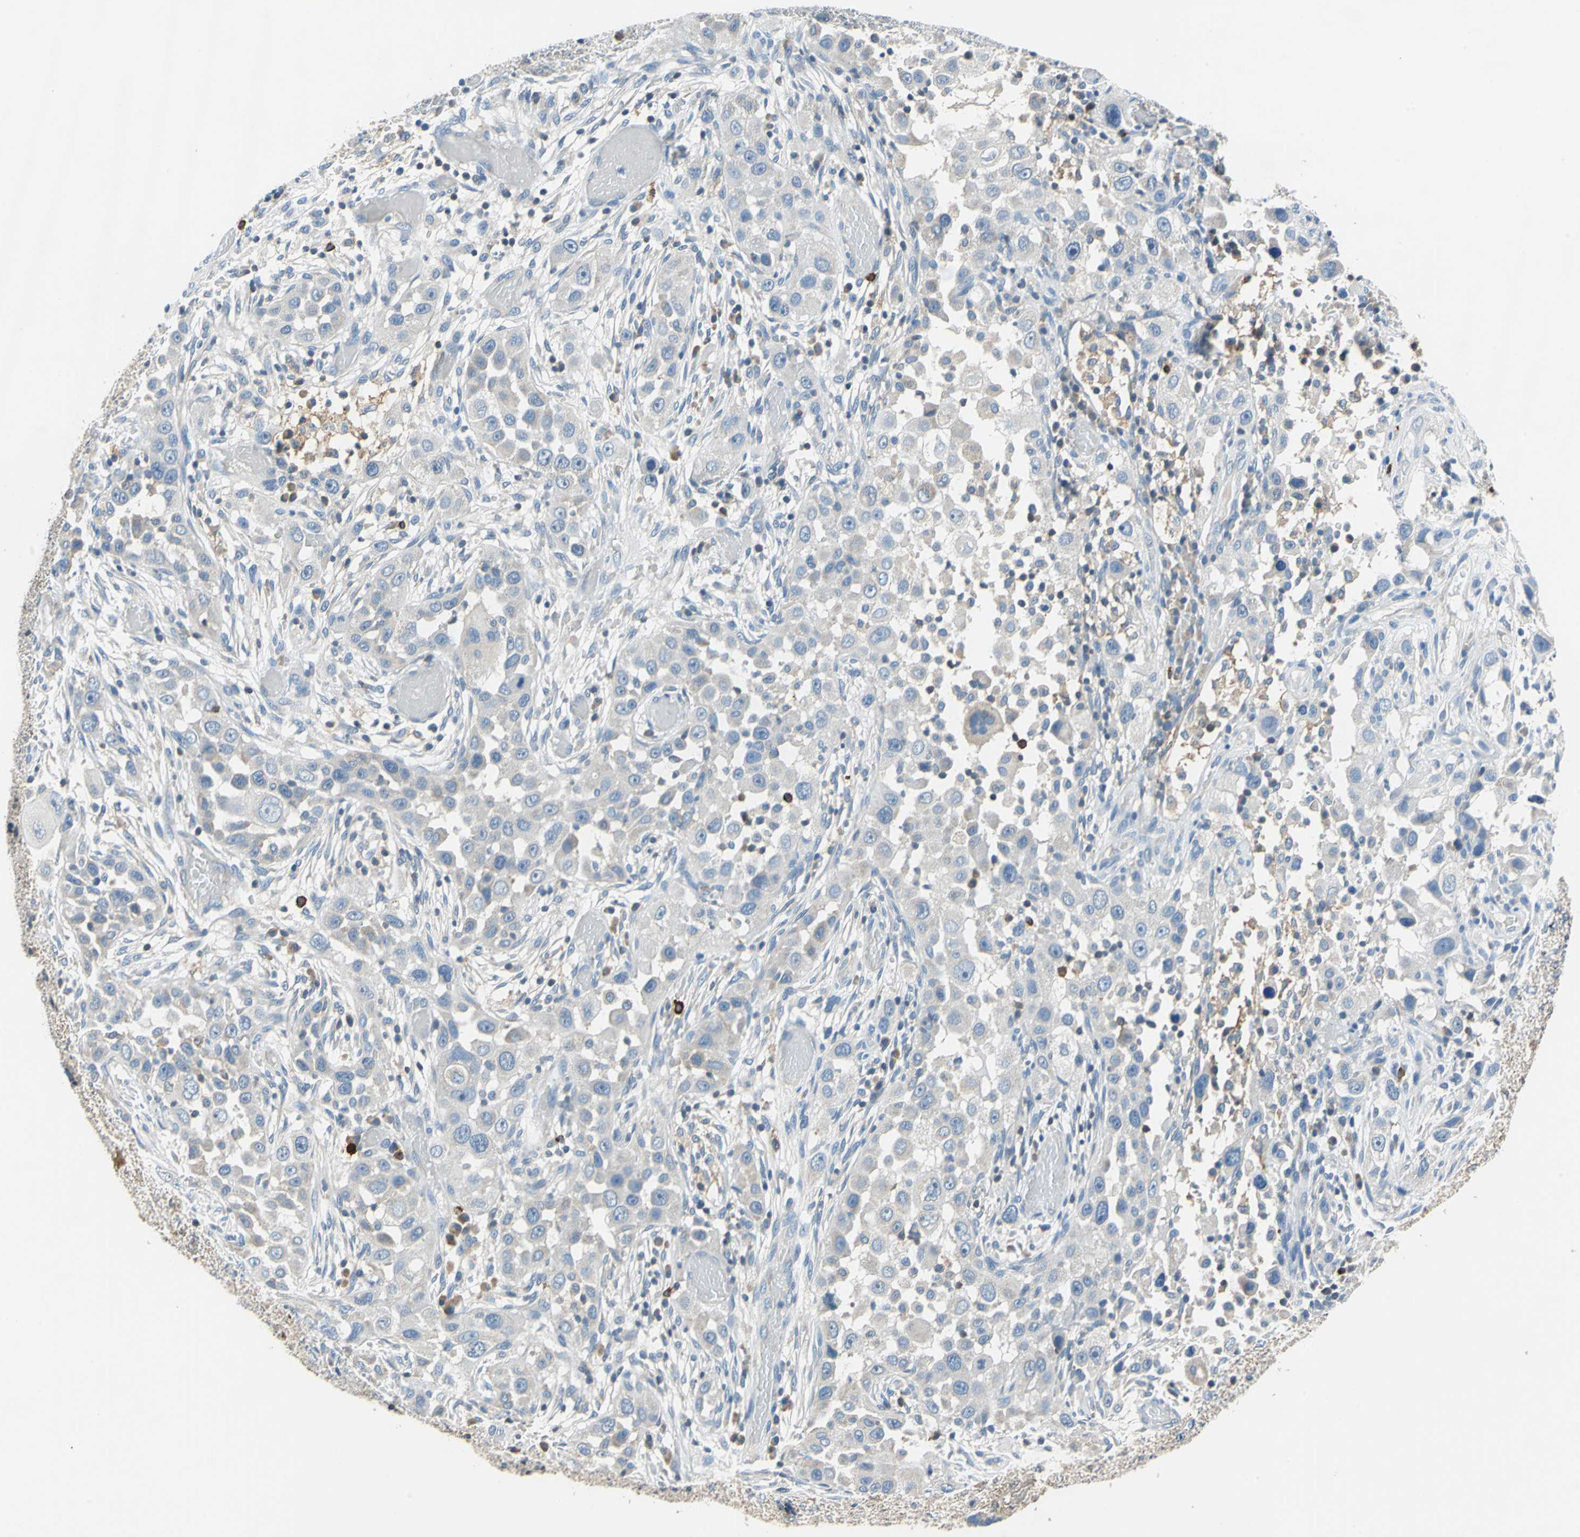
{"staining": {"intensity": "negative", "quantity": "none", "location": "none"}, "tissue": "head and neck cancer", "cell_type": "Tumor cells", "image_type": "cancer", "snomed": [{"axis": "morphology", "description": "Carcinoma, NOS"}, {"axis": "topography", "description": "Head-Neck"}], "caption": "Immunohistochemistry of human head and neck carcinoma shows no staining in tumor cells.", "gene": "CPA3", "patient": {"sex": "male", "age": 87}}